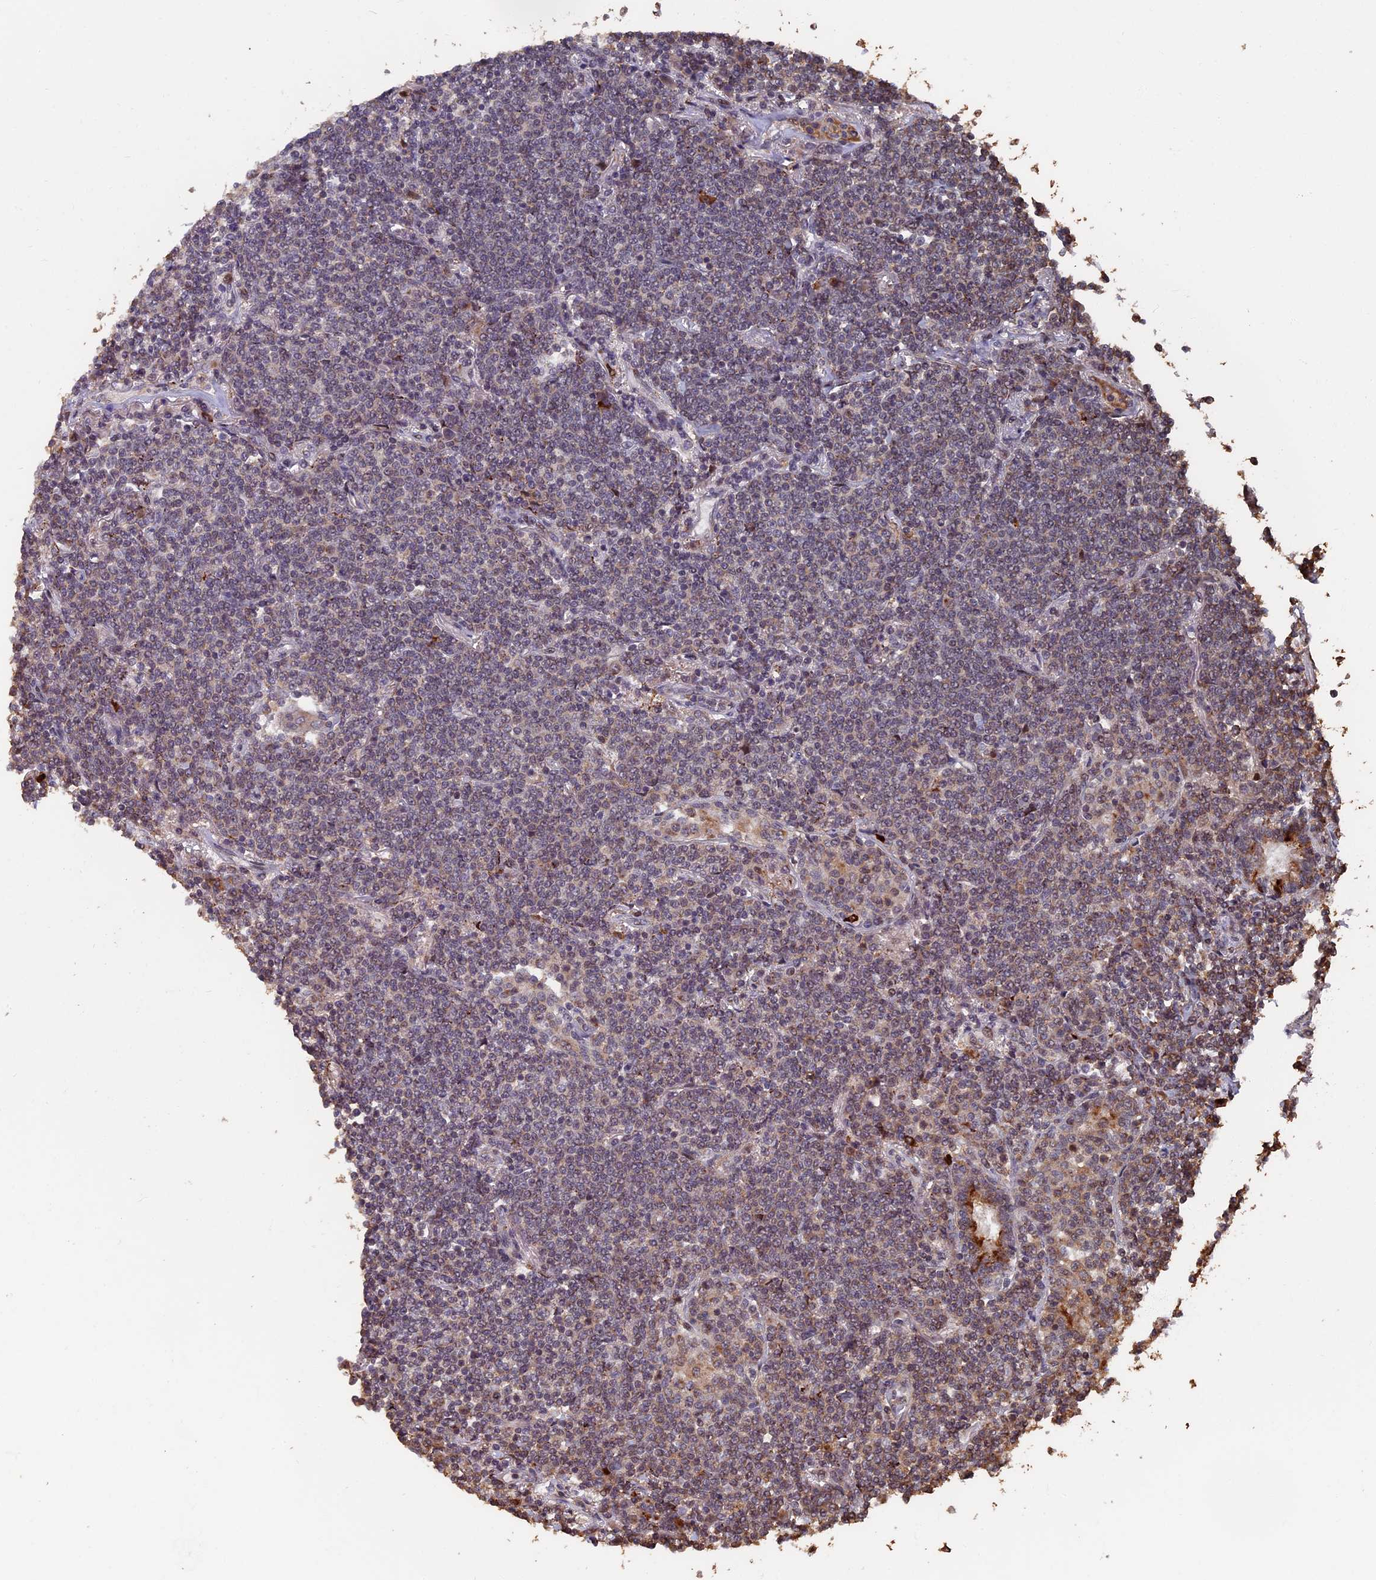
{"staining": {"intensity": "weak", "quantity": "<25%", "location": "nuclear"}, "tissue": "lymphoma", "cell_type": "Tumor cells", "image_type": "cancer", "snomed": [{"axis": "morphology", "description": "Malignant lymphoma, non-Hodgkin's type, Low grade"}, {"axis": "topography", "description": "Lung"}], "caption": "Tumor cells are negative for brown protein staining in malignant lymphoma, non-Hodgkin's type (low-grade). (Immunohistochemistry, brightfield microscopy, high magnification).", "gene": "RASGRF1", "patient": {"sex": "female", "age": 71}}